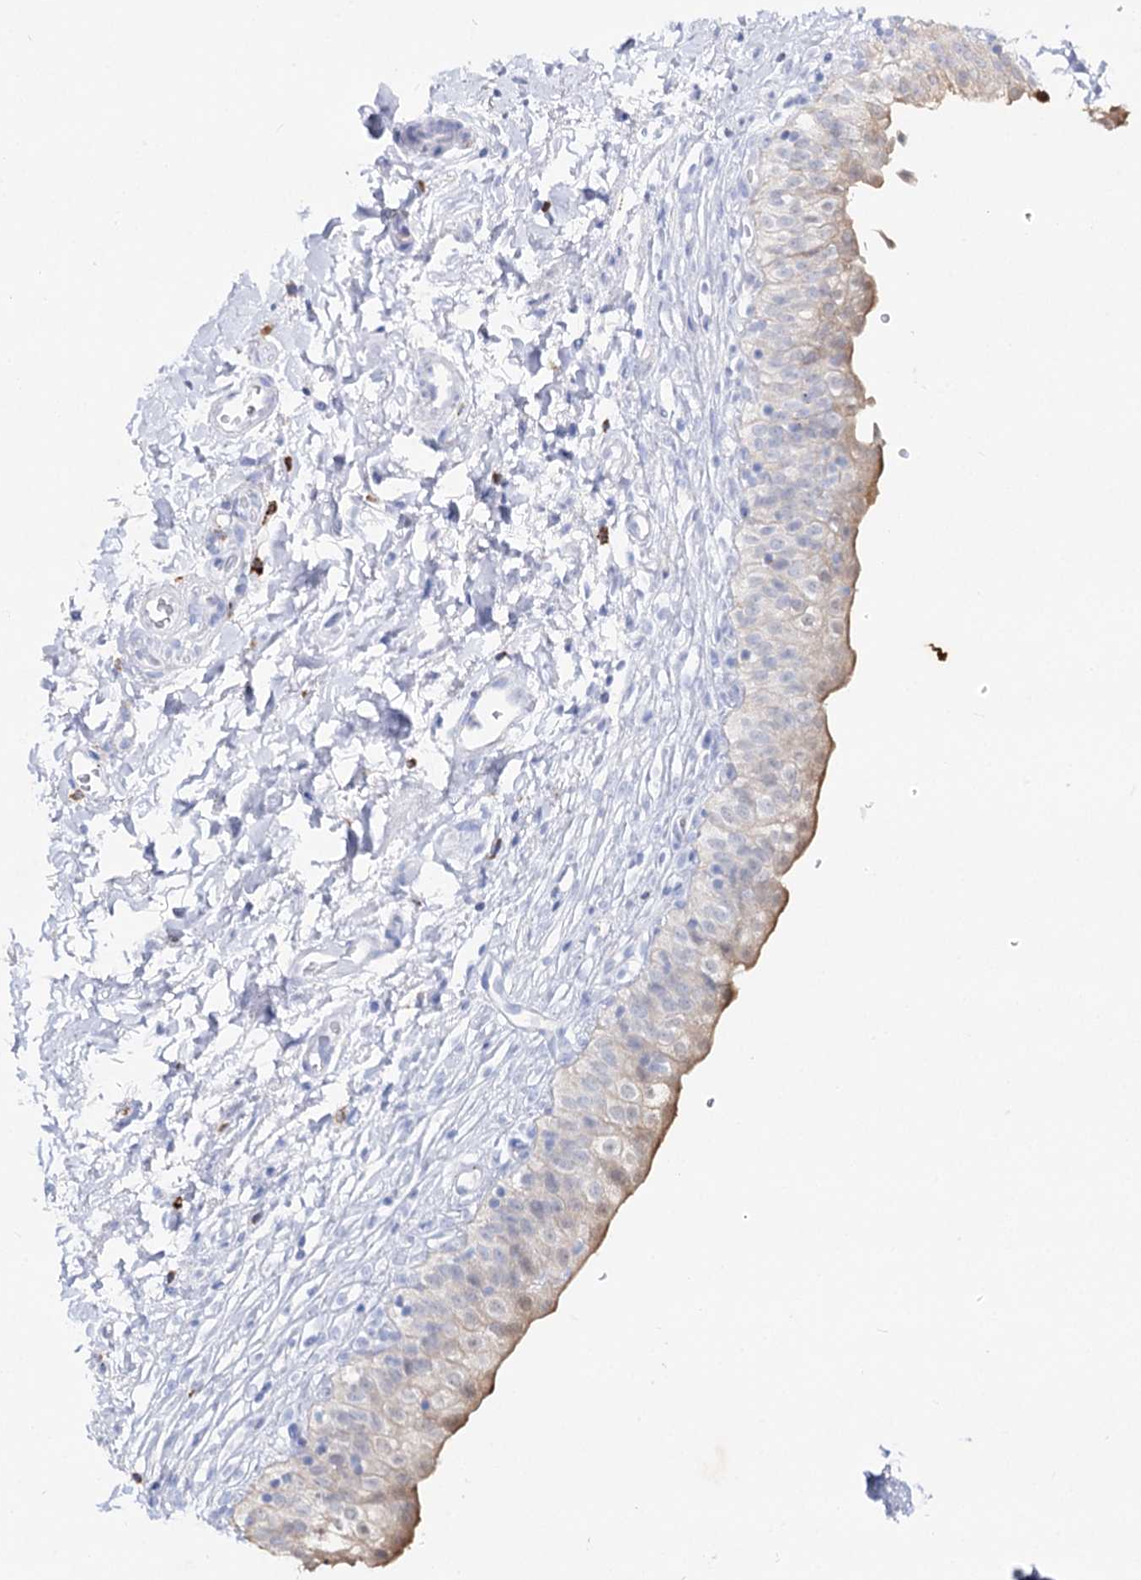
{"staining": {"intensity": "weak", "quantity": "<25%", "location": "cytoplasmic/membranous"}, "tissue": "urinary bladder", "cell_type": "Urothelial cells", "image_type": "normal", "snomed": [{"axis": "morphology", "description": "Normal tissue, NOS"}, {"axis": "topography", "description": "Urinary bladder"}], "caption": "DAB immunohistochemical staining of unremarkable human urinary bladder displays no significant expression in urothelial cells.", "gene": "SLC3A1", "patient": {"sex": "male", "age": 55}}